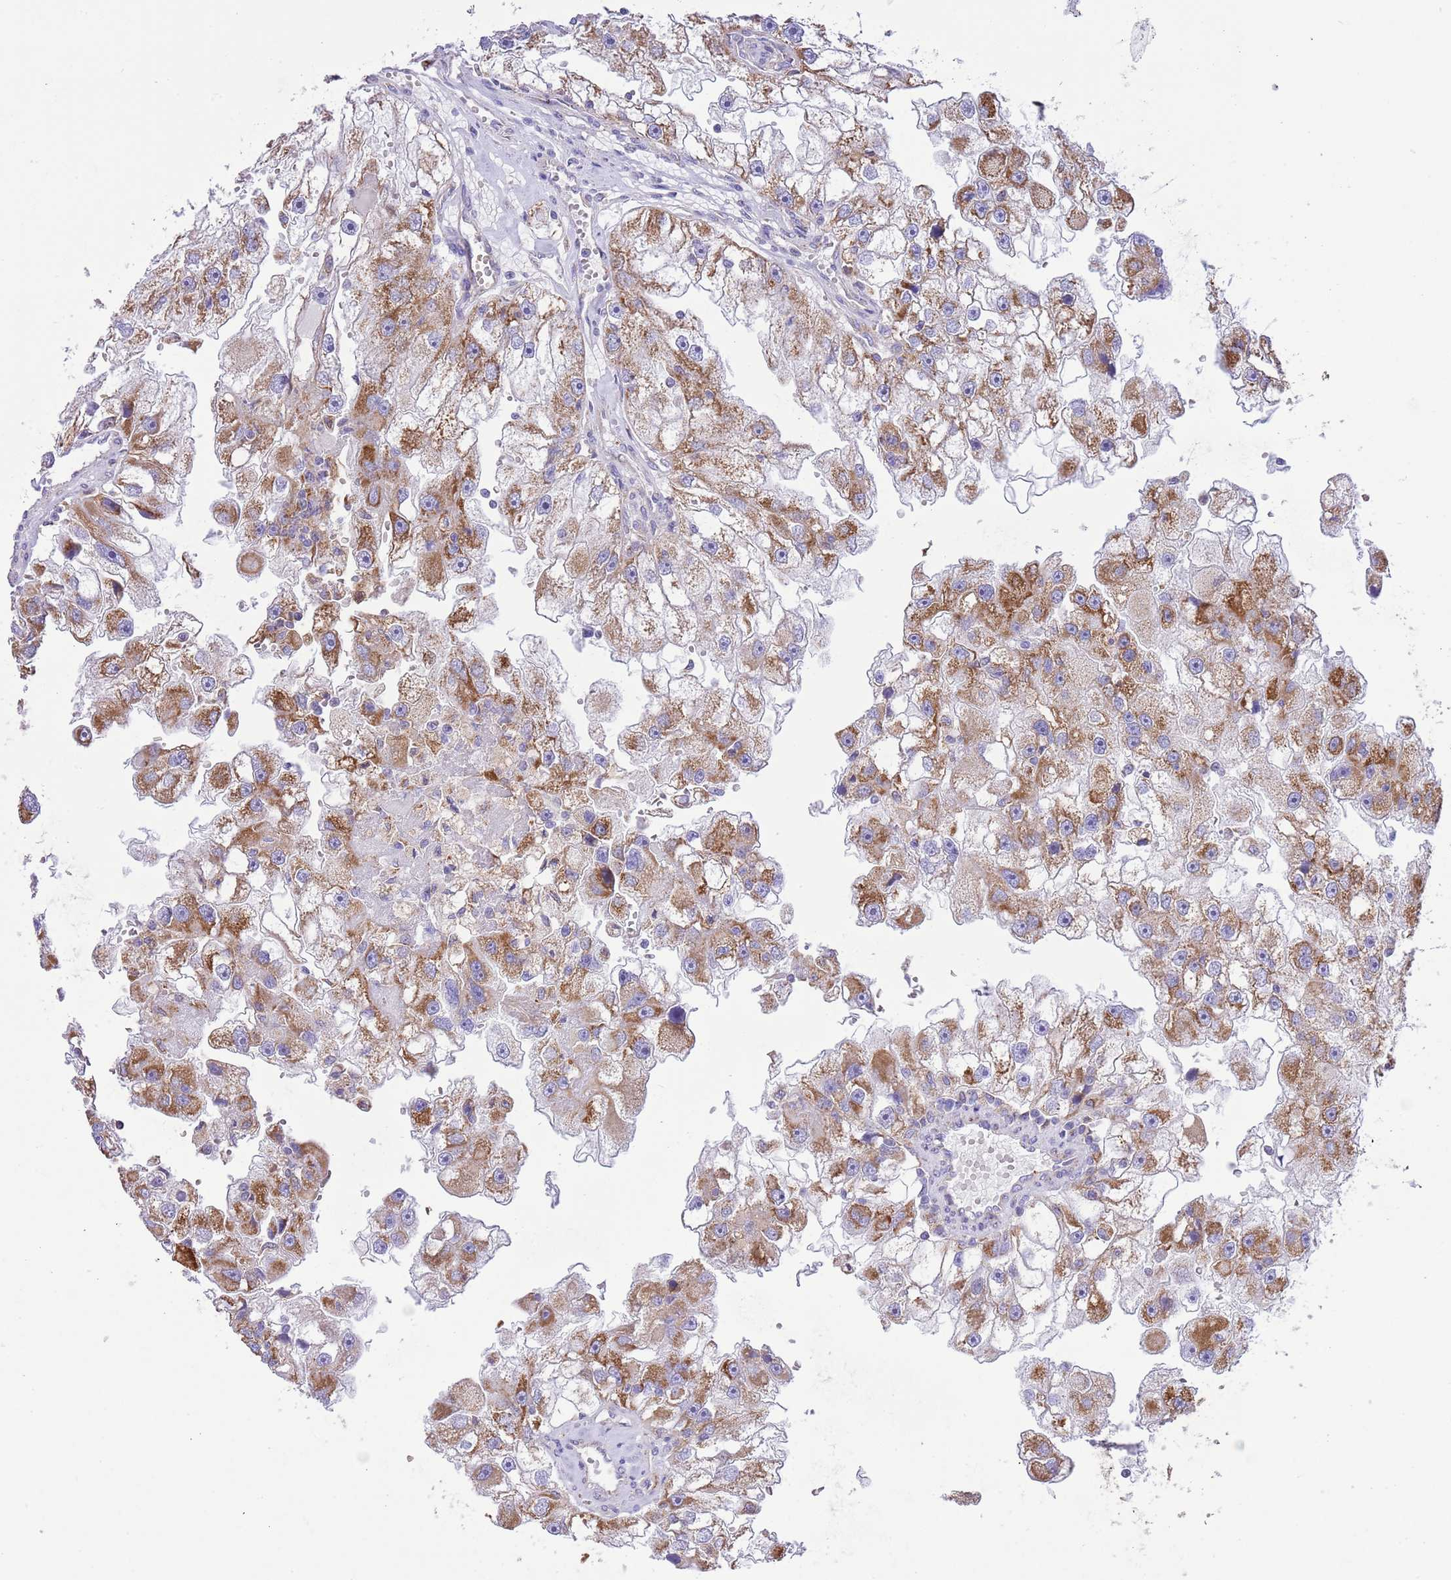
{"staining": {"intensity": "moderate", "quantity": "25%-75%", "location": "cytoplasmic/membranous"}, "tissue": "renal cancer", "cell_type": "Tumor cells", "image_type": "cancer", "snomed": [{"axis": "morphology", "description": "Adenocarcinoma, NOS"}, {"axis": "topography", "description": "Kidney"}], "caption": "This is an image of immunohistochemistry (IHC) staining of adenocarcinoma (renal), which shows moderate positivity in the cytoplasmic/membranous of tumor cells.", "gene": "SS18L2", "patient": {"sex": "male", "age": 63}}